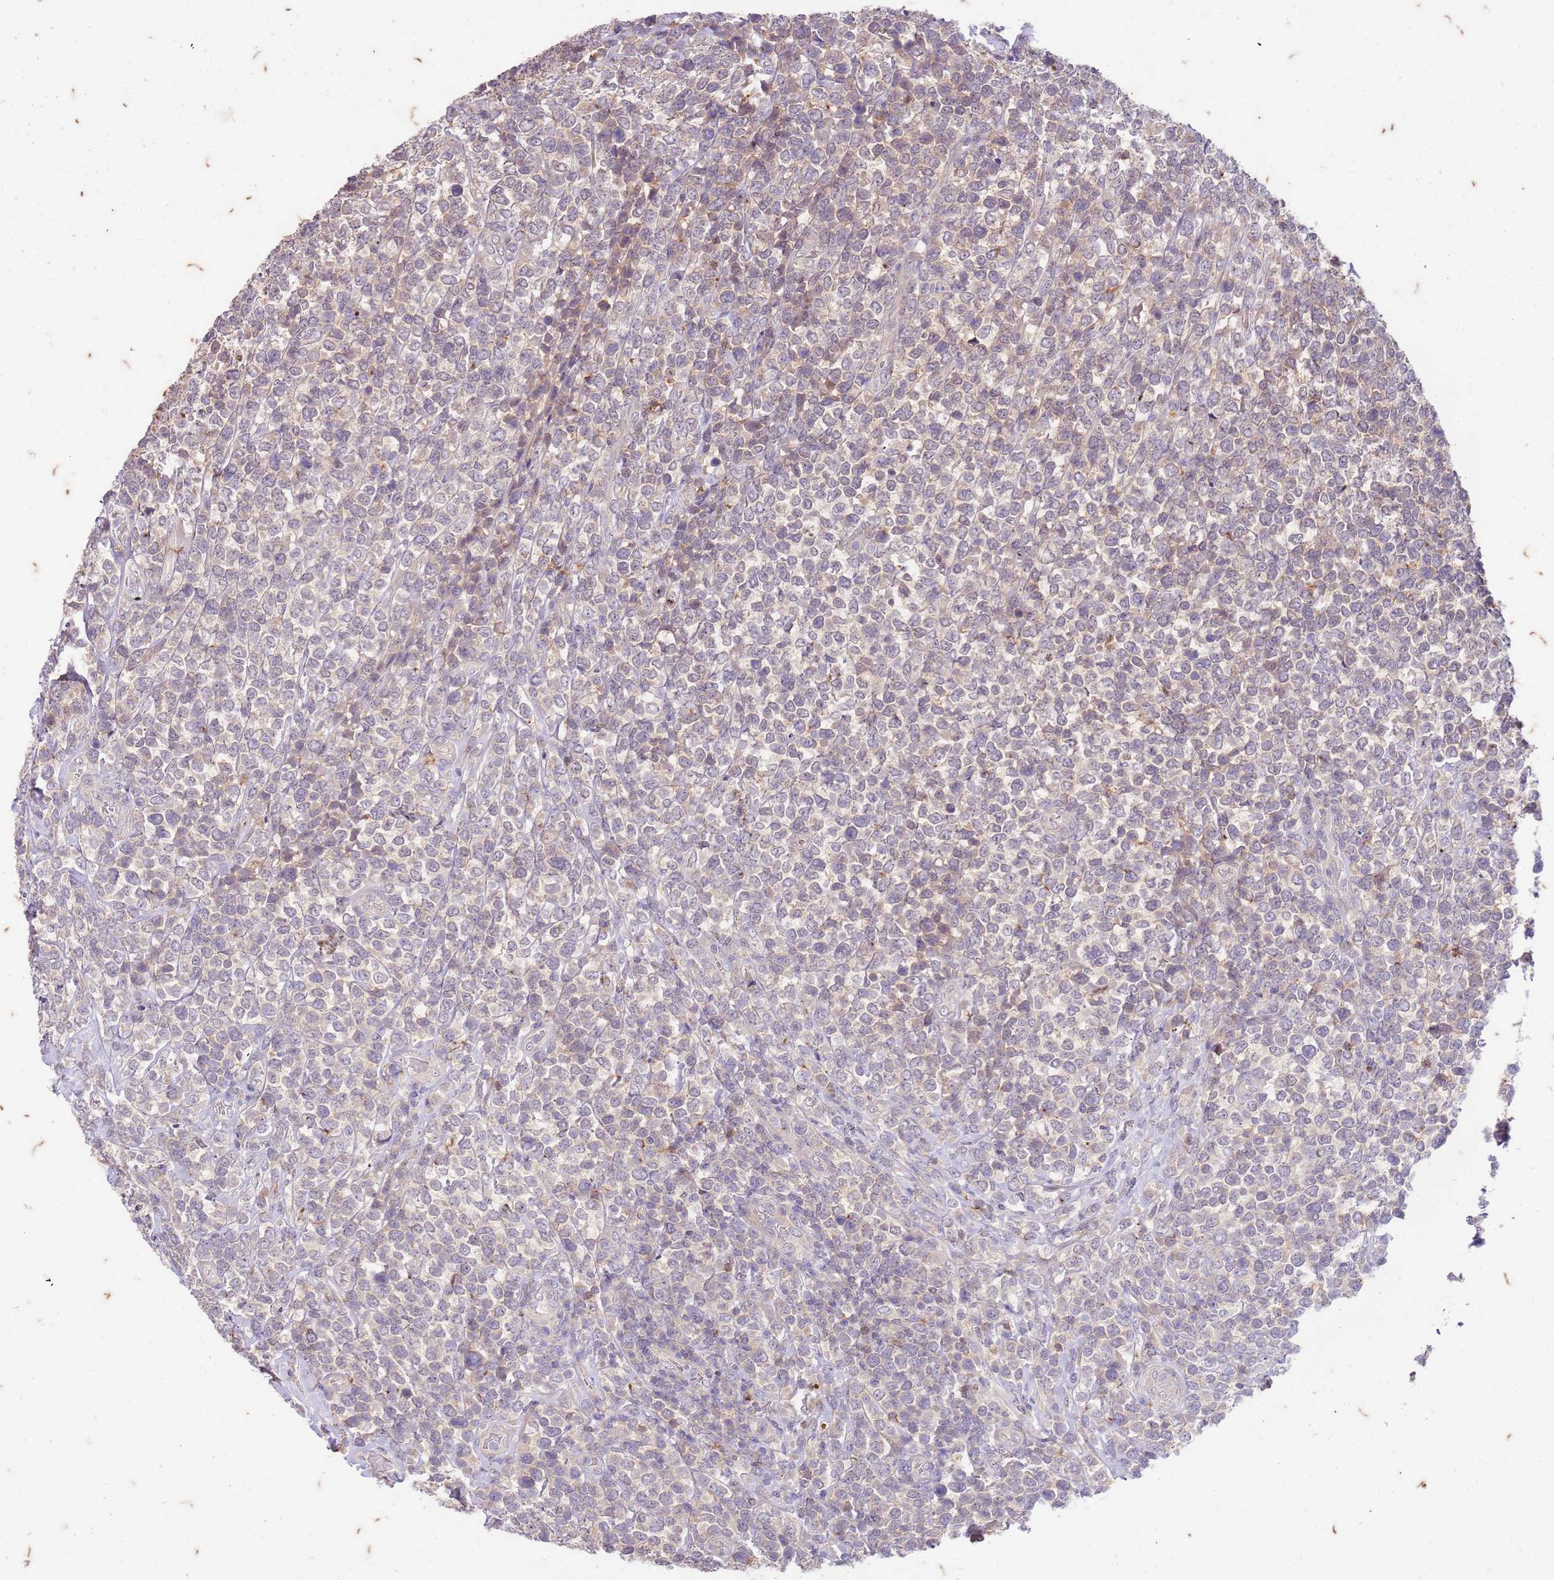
{"staining": {"intensity": "negative", "quantity": "none", "location": "none"}, "tissue": "lymphoma", "cell_type": "Tumor cells", "image_type": "cancer", "snomed": [{"axis": "morphology", "description": "Malignant lymphoma, non-Hodgkin's type, High grade"}, {"axis": "topography", "description": "Soft tissue"}], "caption": "DAB immunohistochemical staining of human lymphoma shows no significant expression in tumor cells.", "gene": "RAPGEF3", "patient": {"sex": "female", "age": 56}}